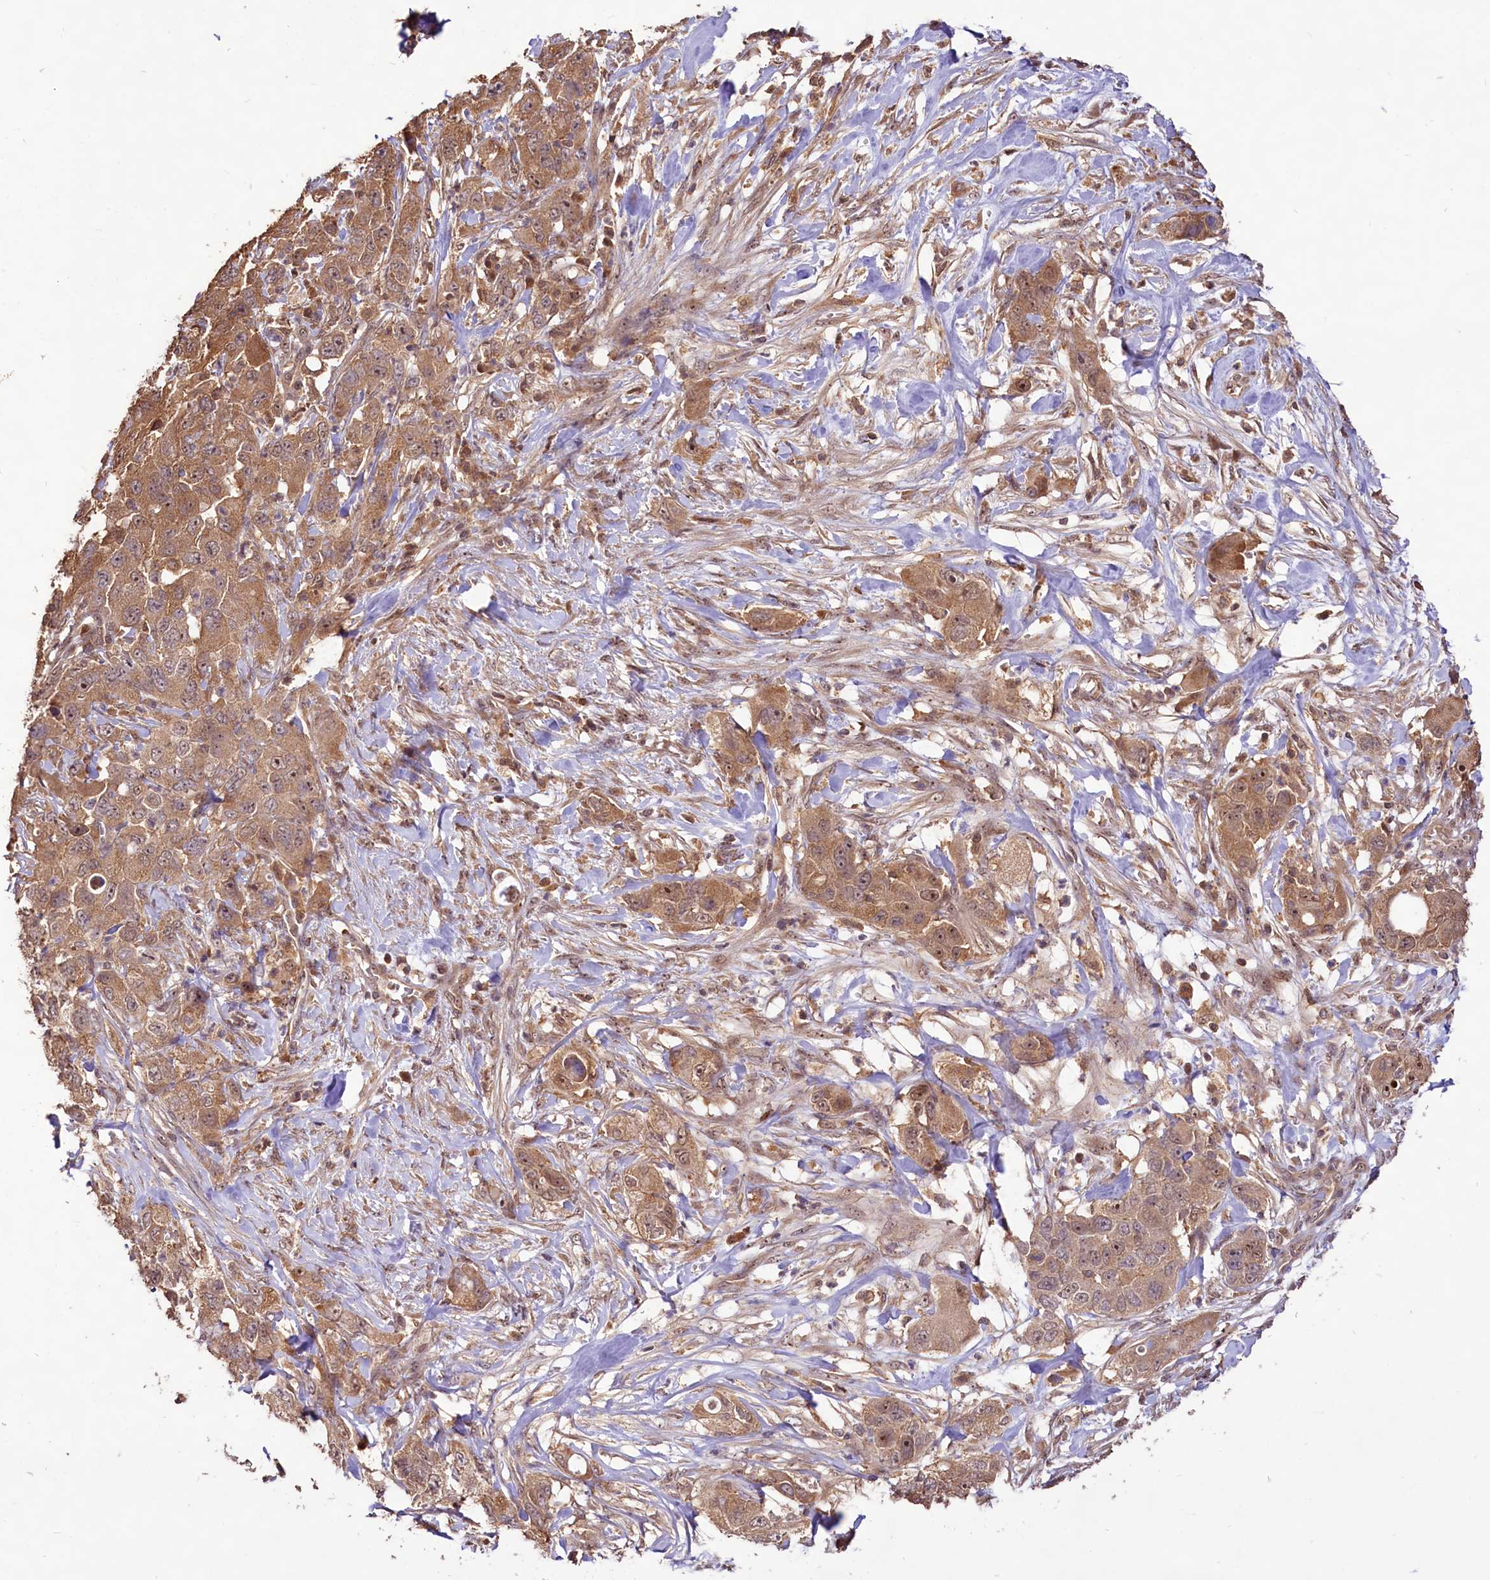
{"staining": {"intensity": "moderate", "quantity": ">75%", "location": "cytoplasmic/membranous,nuclear"}, "tissue": "pancreatic cancer", "cell_type": "Tumor cells", "image_type": "cancer", "snomed": [{"axis": "morphology", "description": "Adenocarcinoma, NOS"}, {"axis": "topography", "description": "Pancreas"}], "caption": "Pancreatic cancer (adenocarcinoma) stained with a protein marker displays moderate staining in tumor cells.", "gene": "RRP8", "patient": {"sex": "female", "age": 78}}